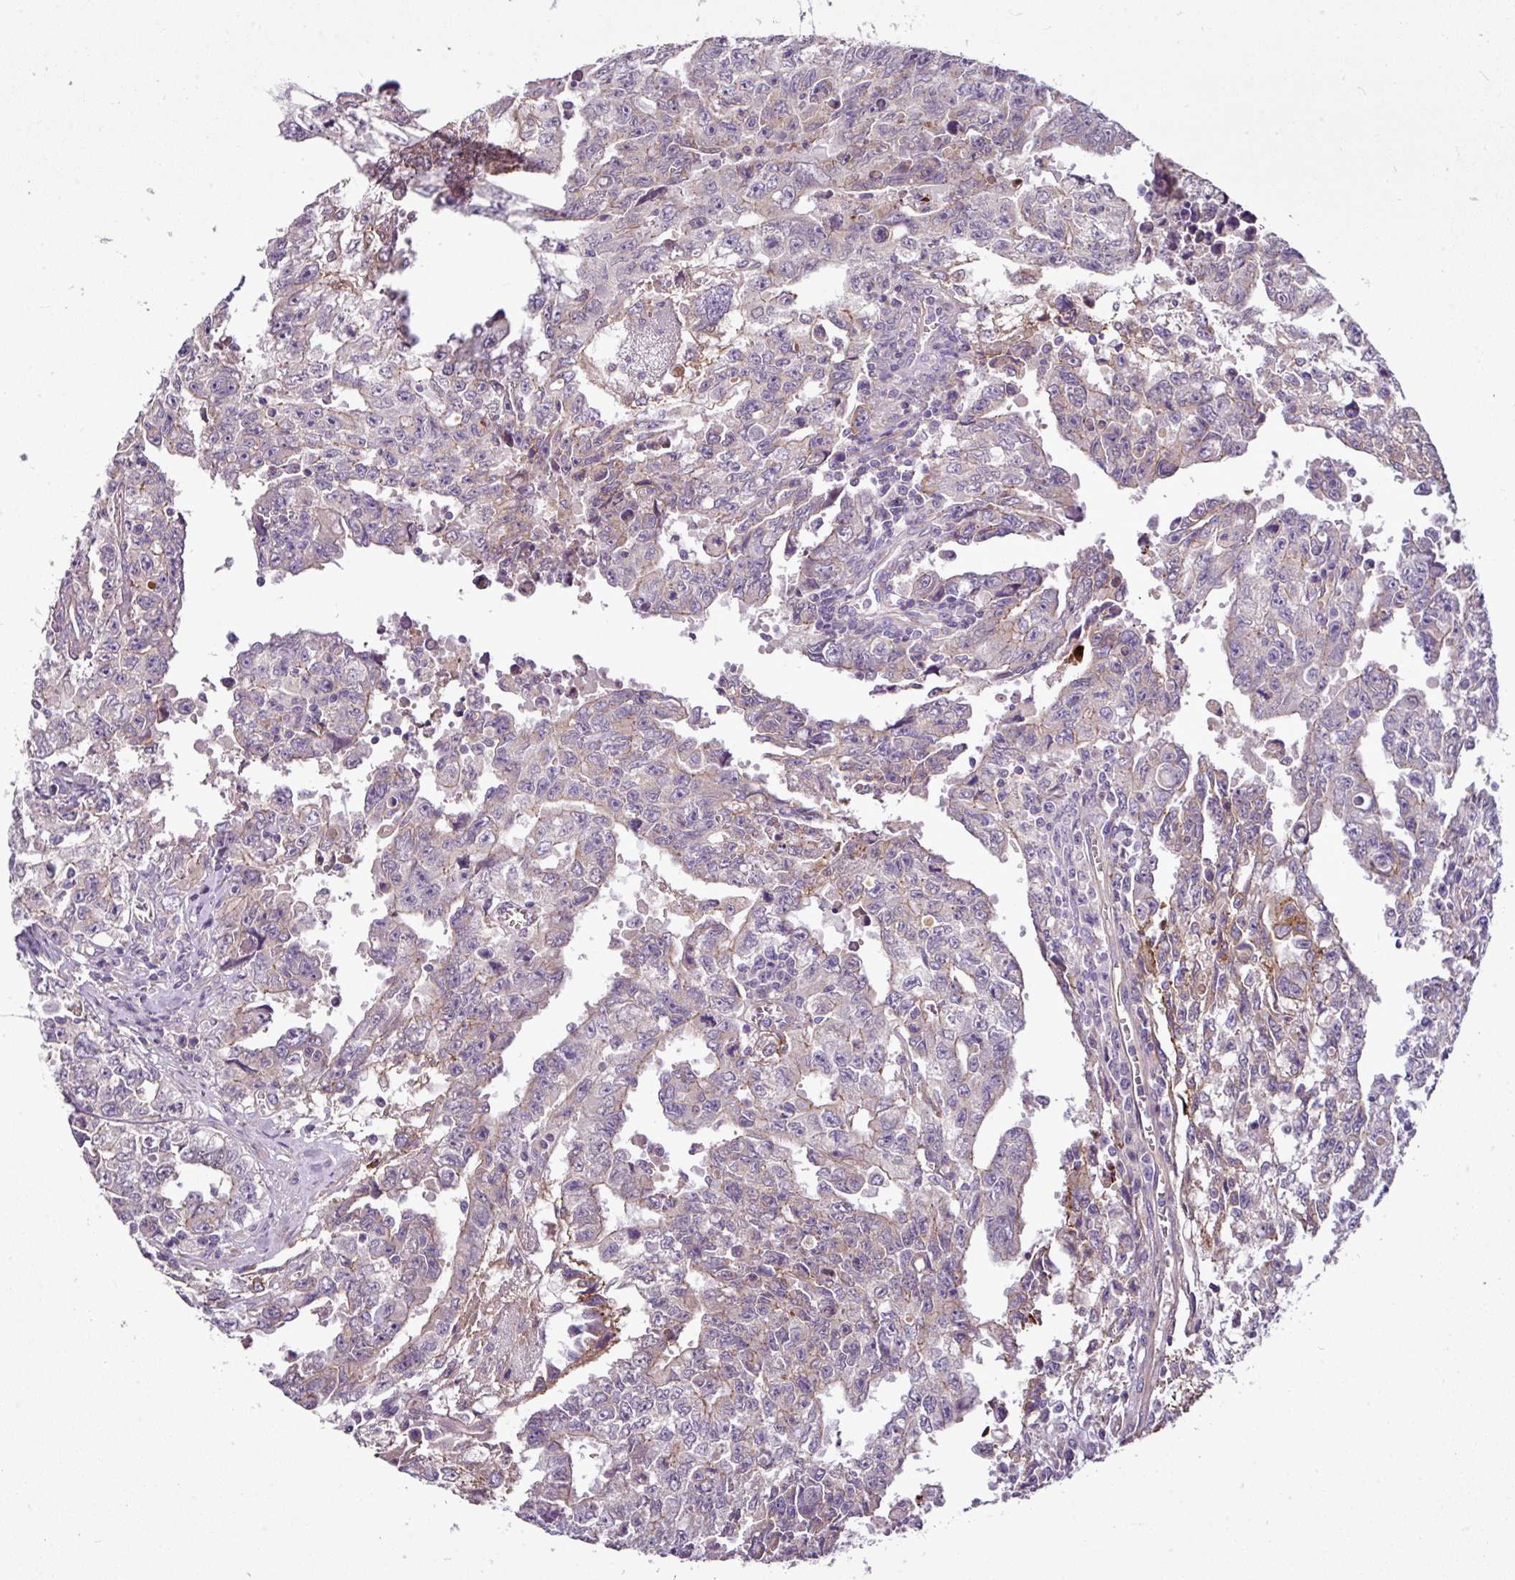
{"staining": {"intensity": "weak", "quantity": "<25%", "location": "cytoplasmic/membranous"}, "tissue": "testis cancer", "cell_type": "Tumor cells", "image_type": "cancer", "snomed": [{"axis": "morphology", "description": "Carcinoma, Embryonal, NOS"}, {"axis": "topography", "description": "Testis"}], "caption": "Immunohistochemistry of testis embryonal carcinoma shows no expression in tumor cells. (Stains: DAB (3,3'-diaminobenzidine) immunohistochemistry (IHC) with hematoxylin counter stain, Microscopy: brightfield microscopy at high magnification).", "gene": "GAN", "patient": {"sex": "male", "age": 24}}